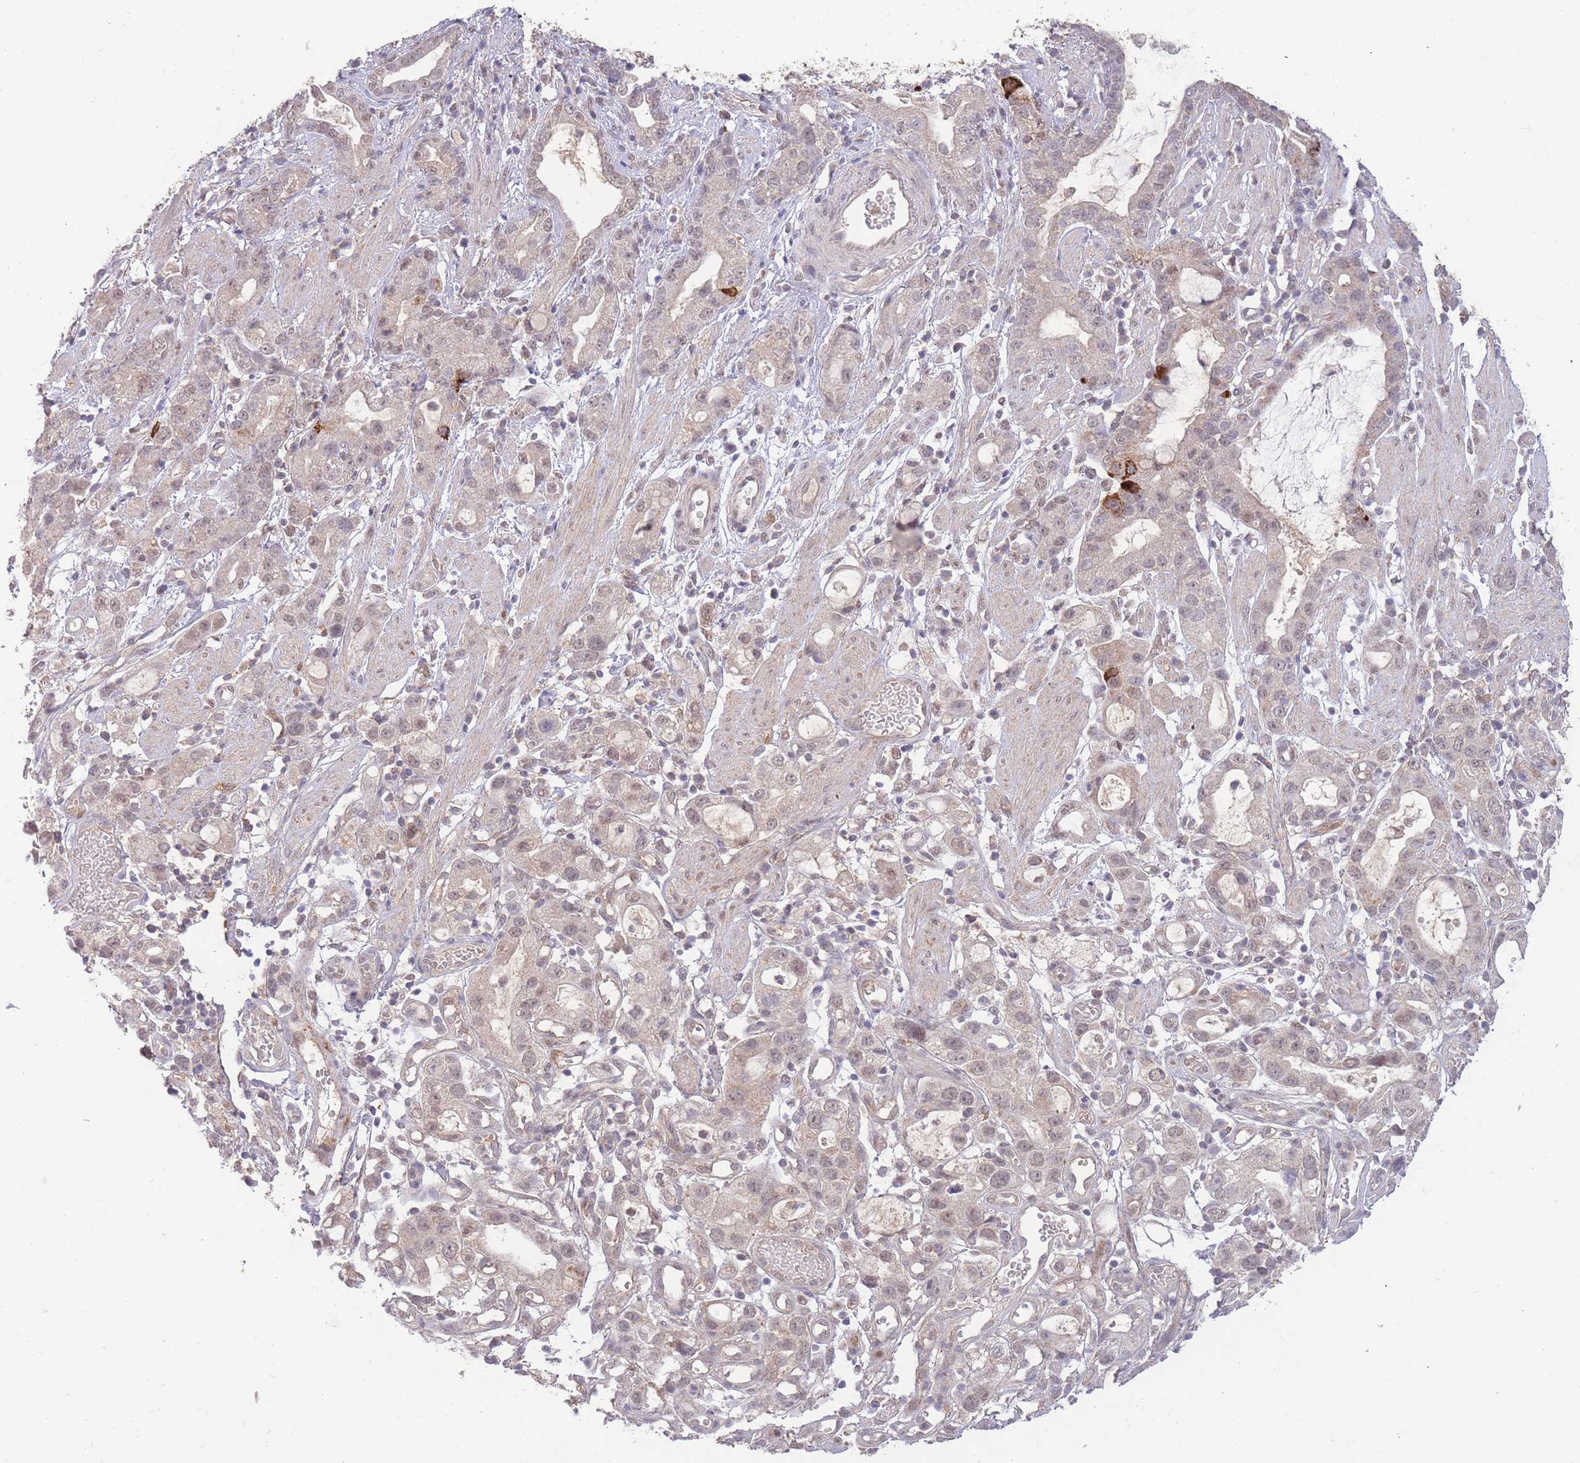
{"staining": {"intensity": "weak", "quantity": "<25%", "location": "cytoplasmic/membranous,nuclear"}, "tissue": "stomach cancer", "cell_type": "Tumor cells", "image_type": "cancer", "snomed": [{"axis": "morphology", "description": "Adenocarcinoma, NOS"}, {"axis": "topography", "description": "Stomach"}], "caption": "The immunohistochemistry (IHC) micrograph has no significant expression in tumor cells of adenocarcinoma (stomach) tissue.", "gene": "RNF144B", "patient": {"sex": "male", "age": 55}}